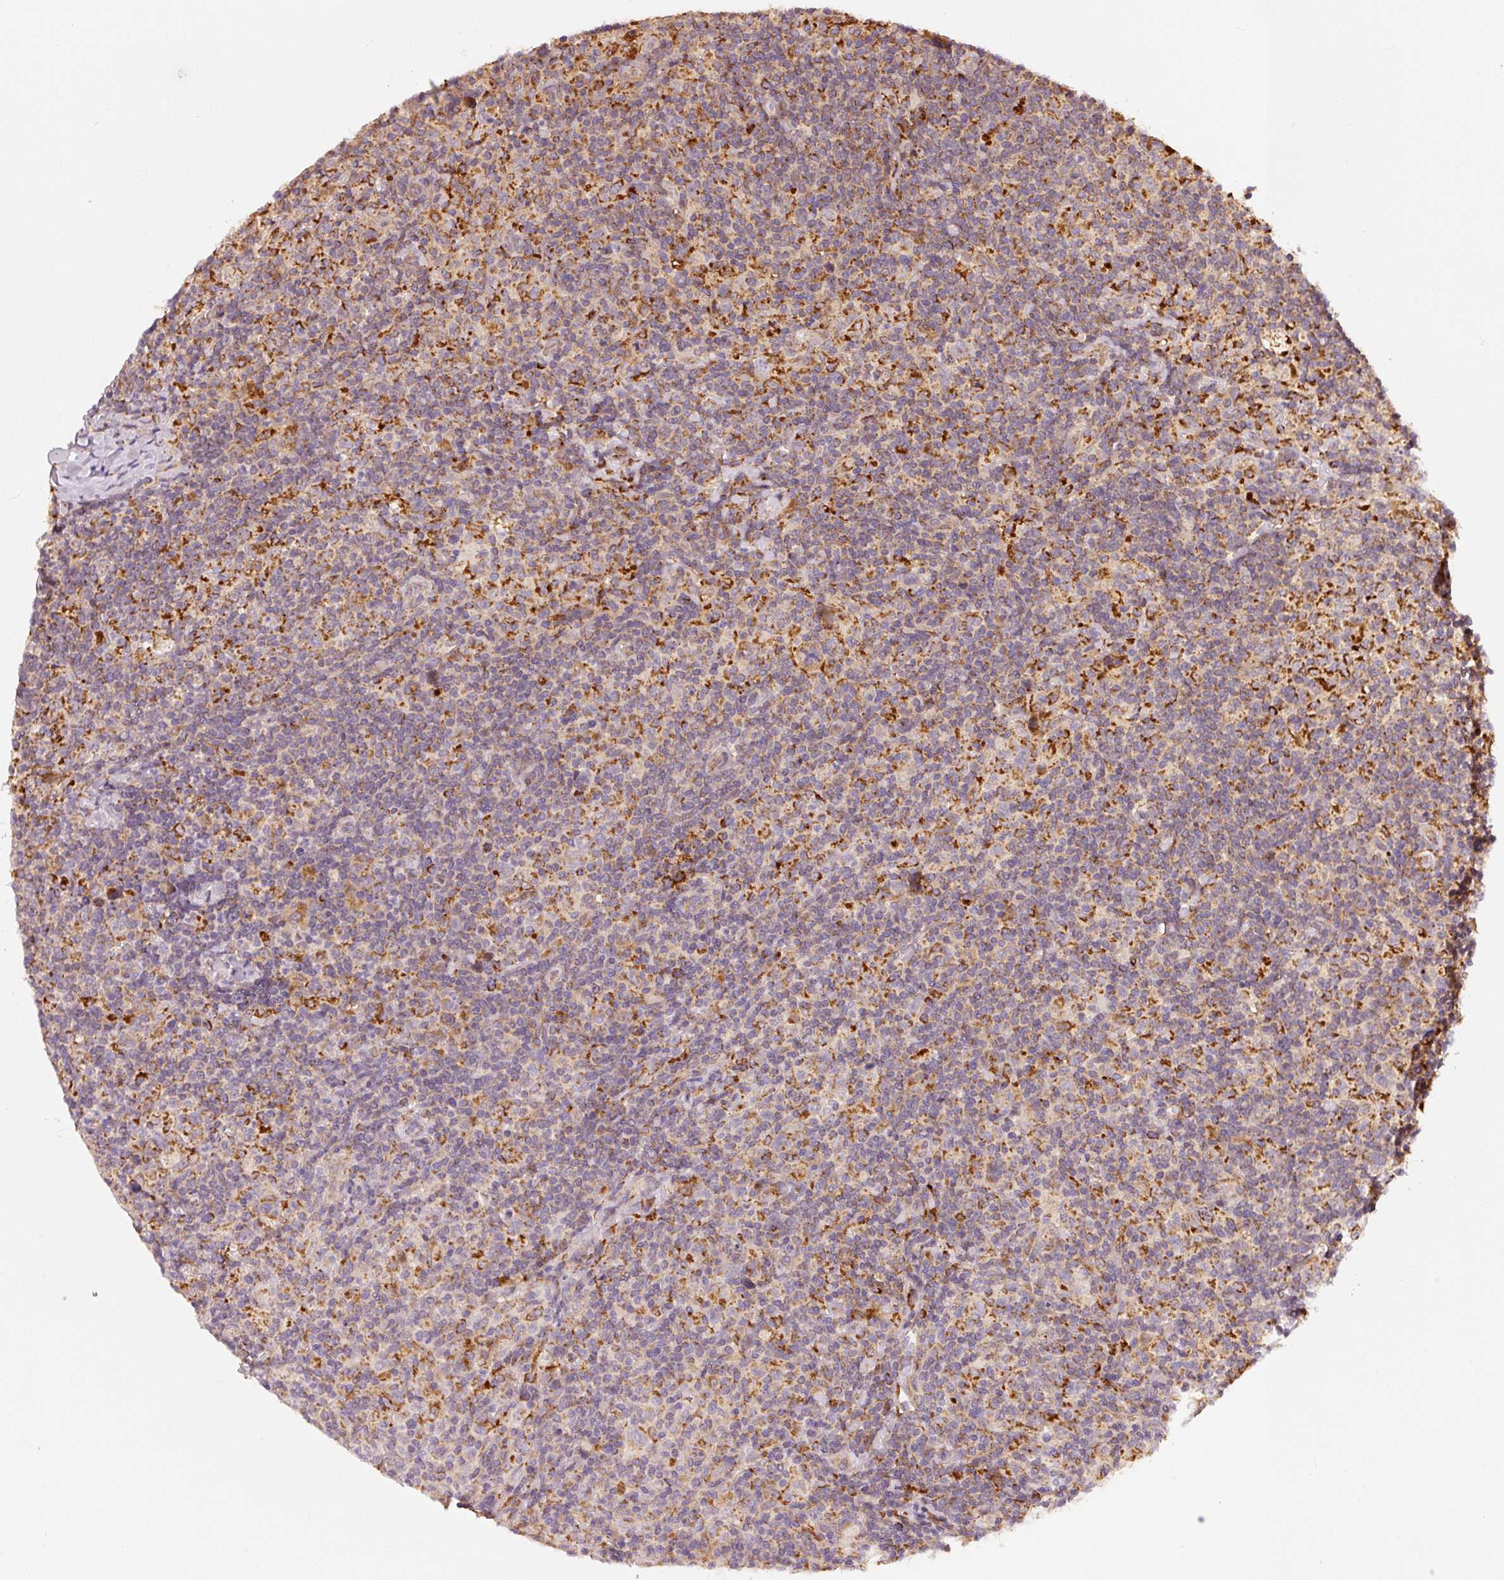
{"staining": {"intensity": "negative", "quantity": "none", "location": "none"}, "tissue": "lymphoma", "cell_type": "Tumor cells", "image_type": "cancer", "snomed": [{"axis": "morphology", "description": "Hodgkin's disease, NOS"}, {"axis": "topography", "description": "Lymph node"}], "caption": "Human Hodgkin's disease stained for a protein using IHC exhibits no staining in tumor cells.", "gene": "MTHFD1L", "patient": {"sex": "female", "age": 18}}